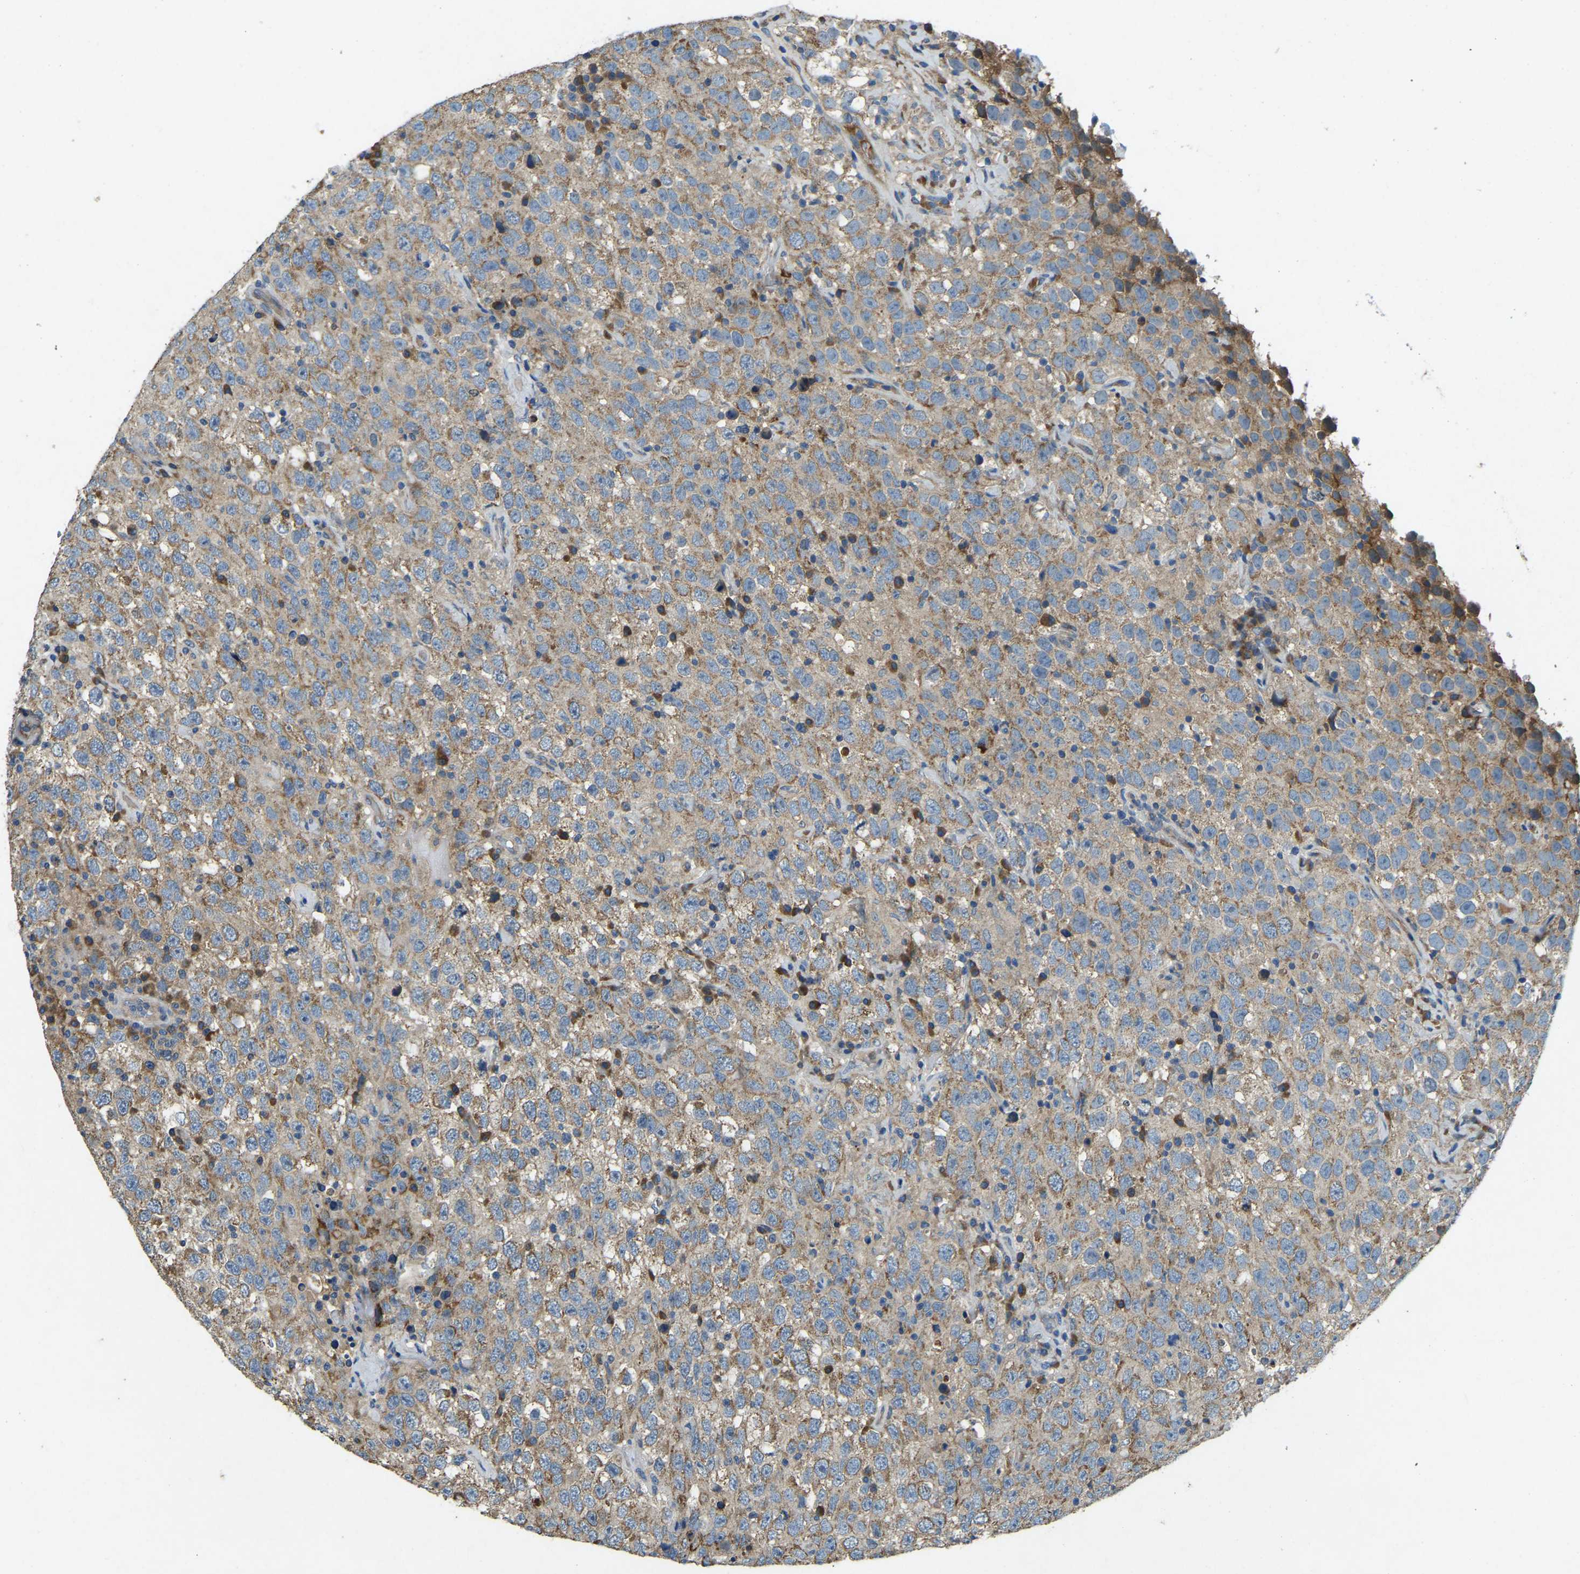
{"staining": {"intensity": "moderate", "quantity": ">75%", "location": "cytoplasmic/membranous"}, "tissue": "testis cancer", "cell_type": "Tumor cells", "image_type": "cancer", "snomed": [{"axis": "morphology", "description": "Seminoma, NOS"}, {"axis": "topography", "description": "Testis"}], "caption": "IHC (DAB) staining of testis seminoma demonstrates moderate cytoplasmic/membranous protein positivity in about >75% of tumor cells.", "gene": "ATP8B1", "patient": {"sex": "male", "age": 41}}